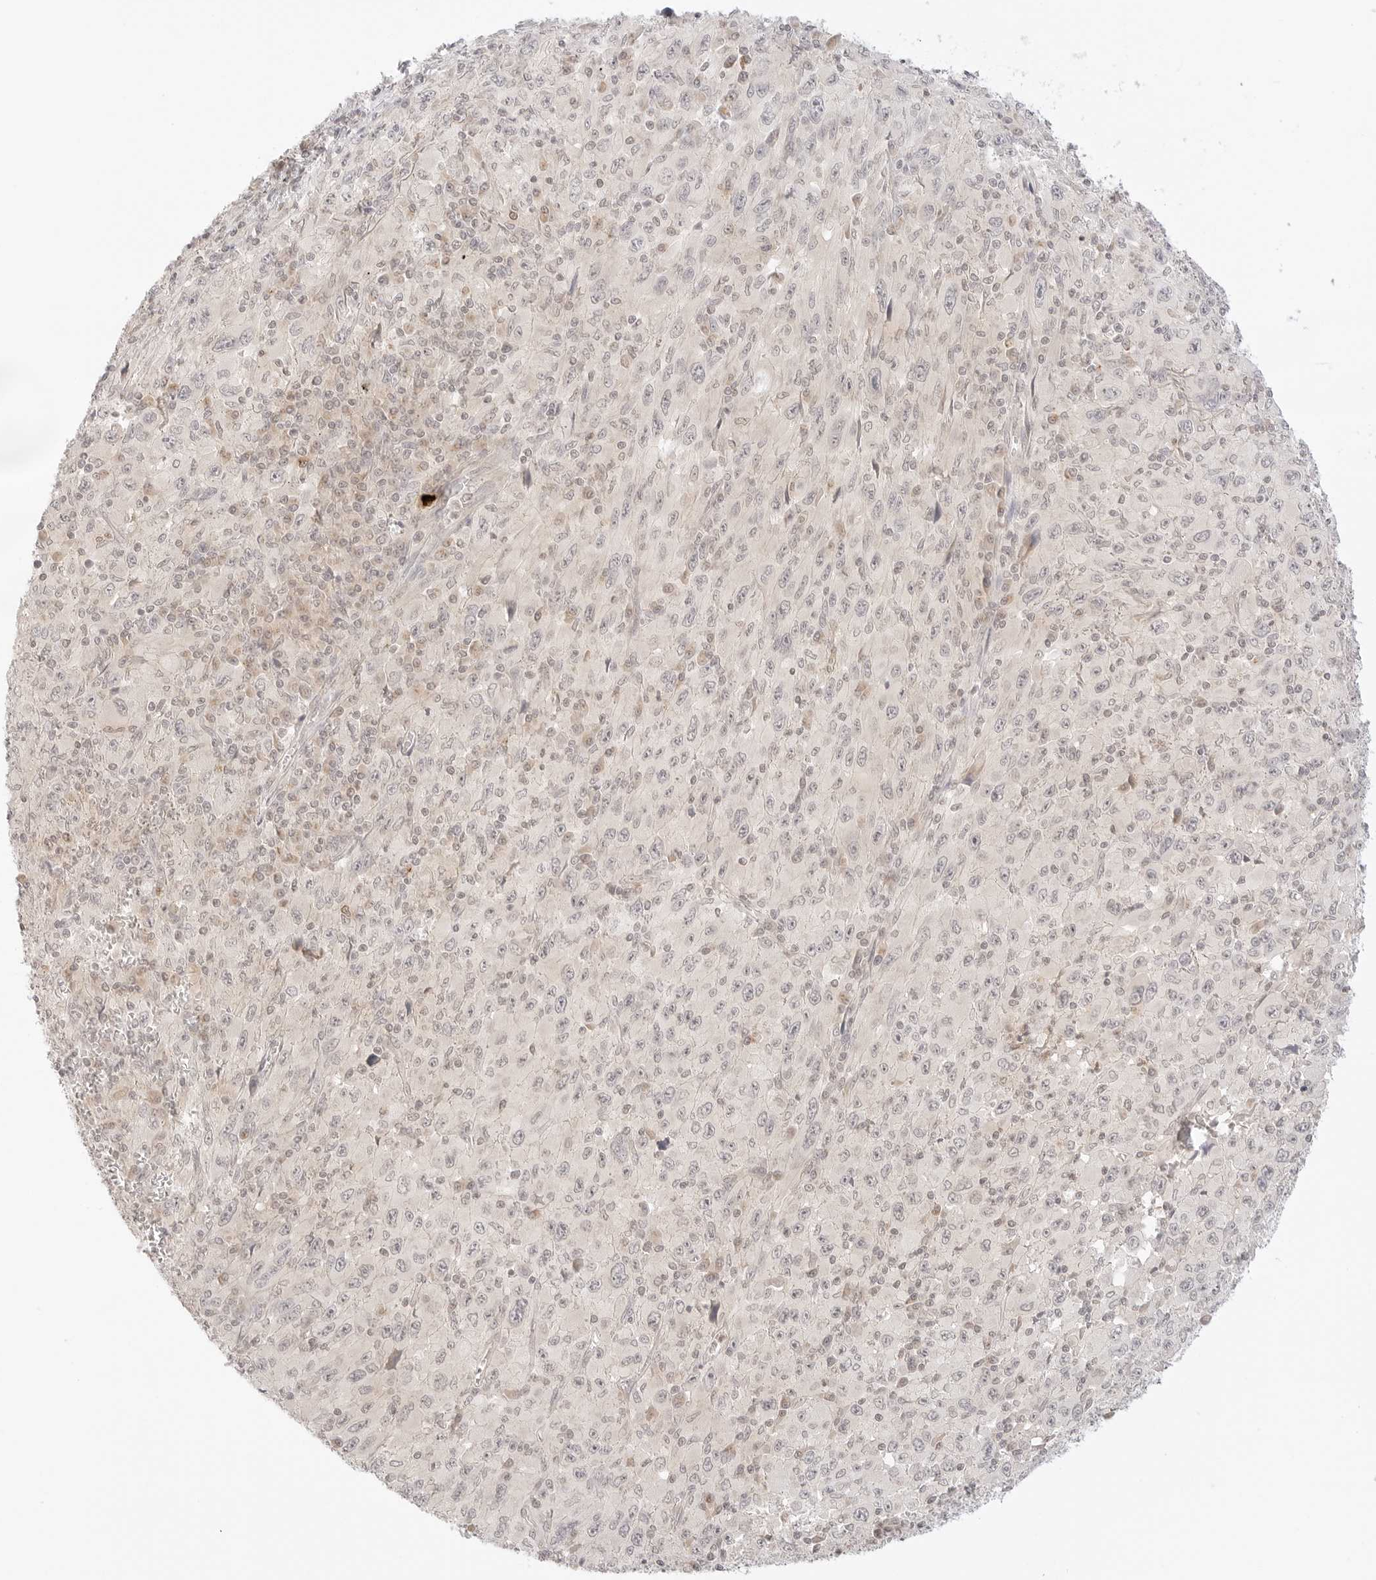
{"staining": {"intensity": "negative", "quantity": "none", "location": "none"}, "tissue": "melanoma", "cell_type": "Tumor cells", "image_type": "cancer", "snomed": [{"axis": "morphology", "description": "Malignant melanoma, Metastatic site"}, {"axis": "topography", "description": "Skin"}], "caption": "Protein analysis of melanoma demonstrates no significant expression in tumor cells.", "gene": "GNAS", "patient": {"sex": "female", "age": 56}}